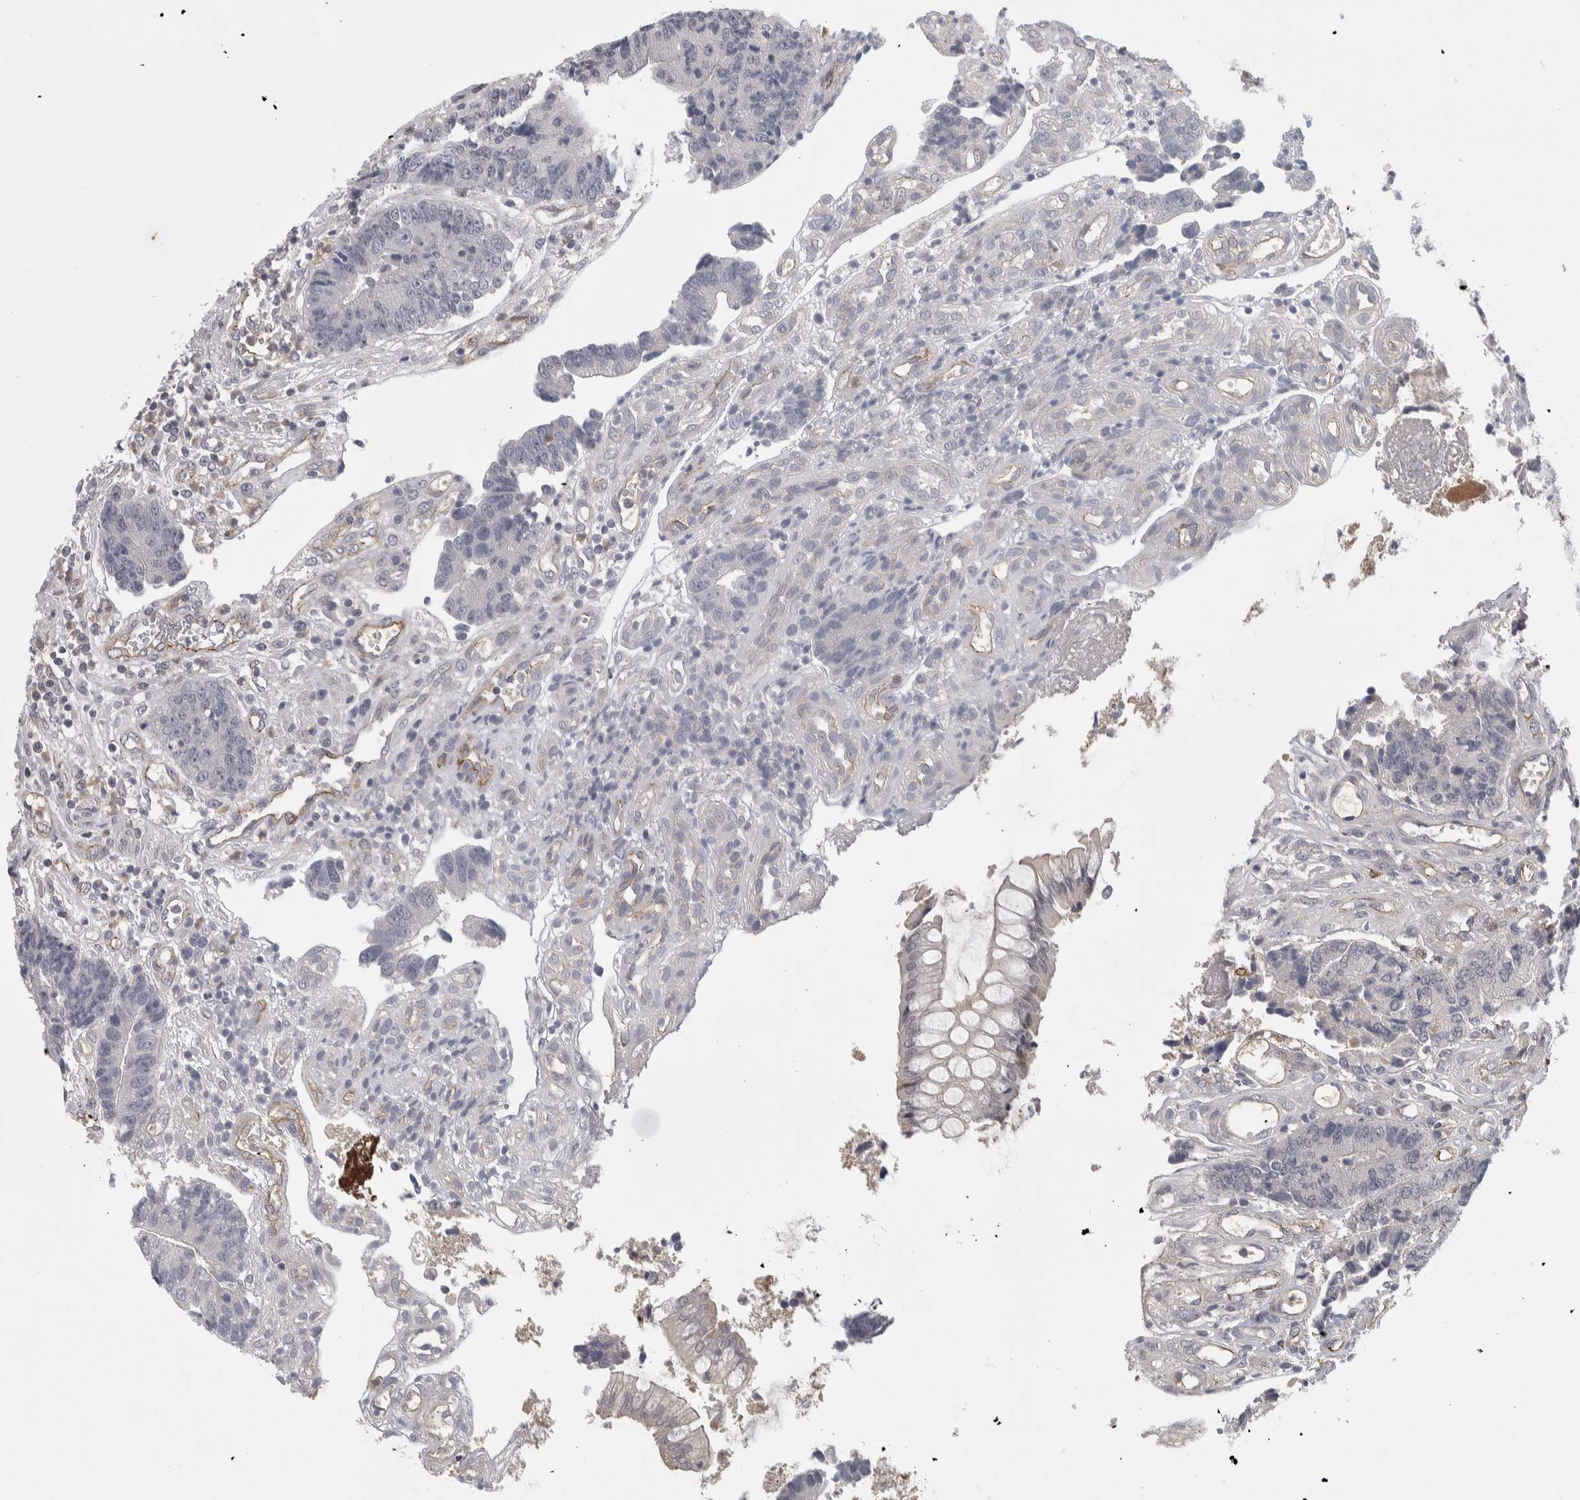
{"staining": {"intensity": "negative", "quantity": "none", "location": "none"}, "tissue": "colorectal cancer", "cell_type": "Tumor cells", "image_type": "cancer", "snomed": [{"axis": "morphology", "description": "Adenocarcinoma, NOS"}, {"axis": "topography", "description": "Rectum"}], "caption": "DAB immunohistochemical staining of human adenocarcinoma (colorectal) reveals no significant staining in tumor cells.", "gene": "ZNF862", "patient": {"sex": "male", "age": 84}}